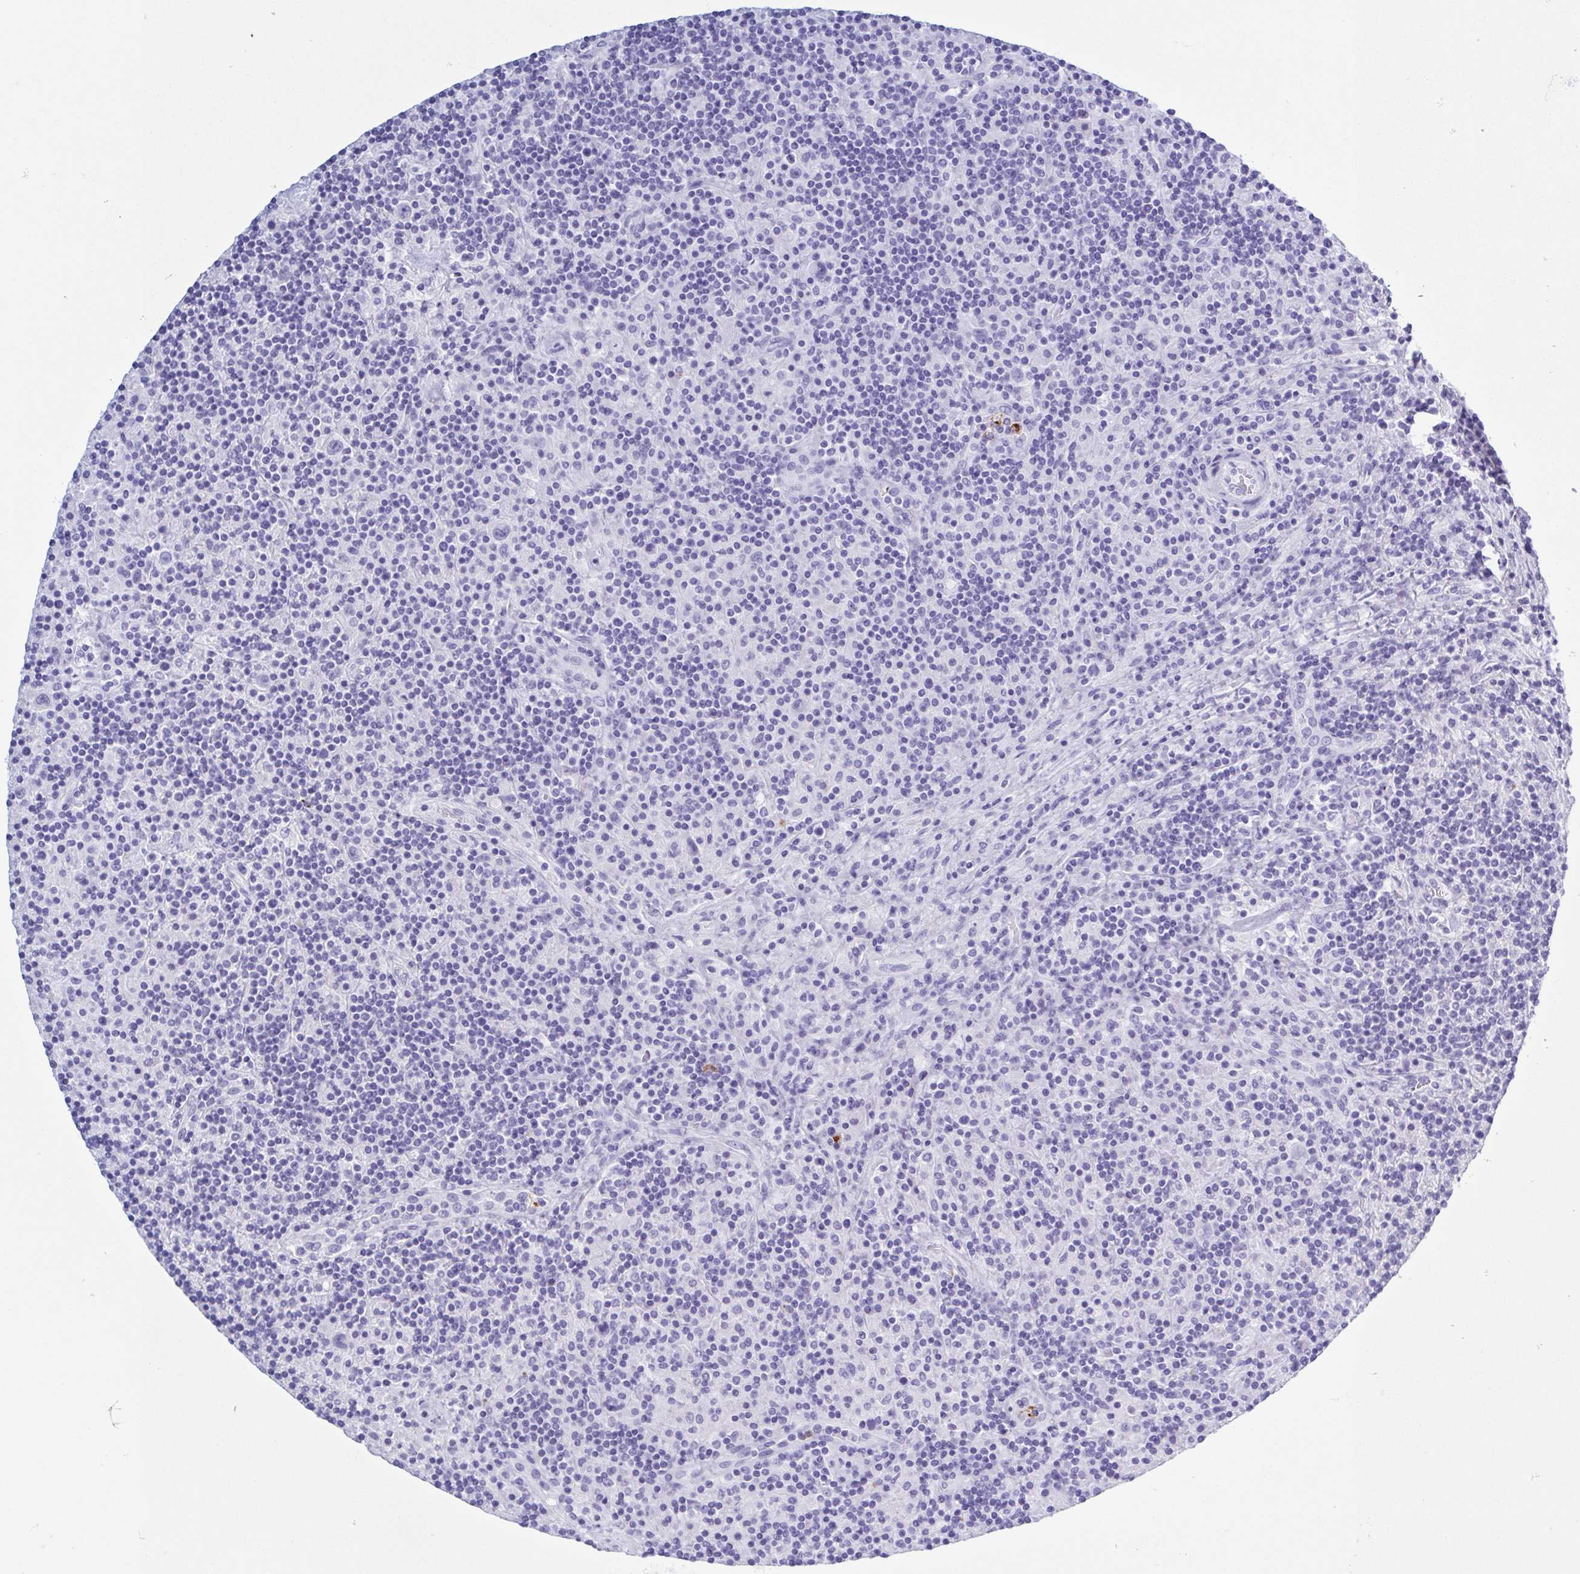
{"staining": {"intensity": "negative", "quantity": "none", "location": "none"}, "tissue": "lymphoma", "cell_type": "Tumor cells", "image_type": "cancer", "snomed": [{"axis": "morphology", "description": "Hodgkin's disease, NOS"}, {"axis": "topography", "description": "Lymph node"}], "caption": "The histopathology image exhibits no significant staining in tumor cells of lymphoma.", "gene": "LTF", "patient": {"sex": "male", "age": 70}}